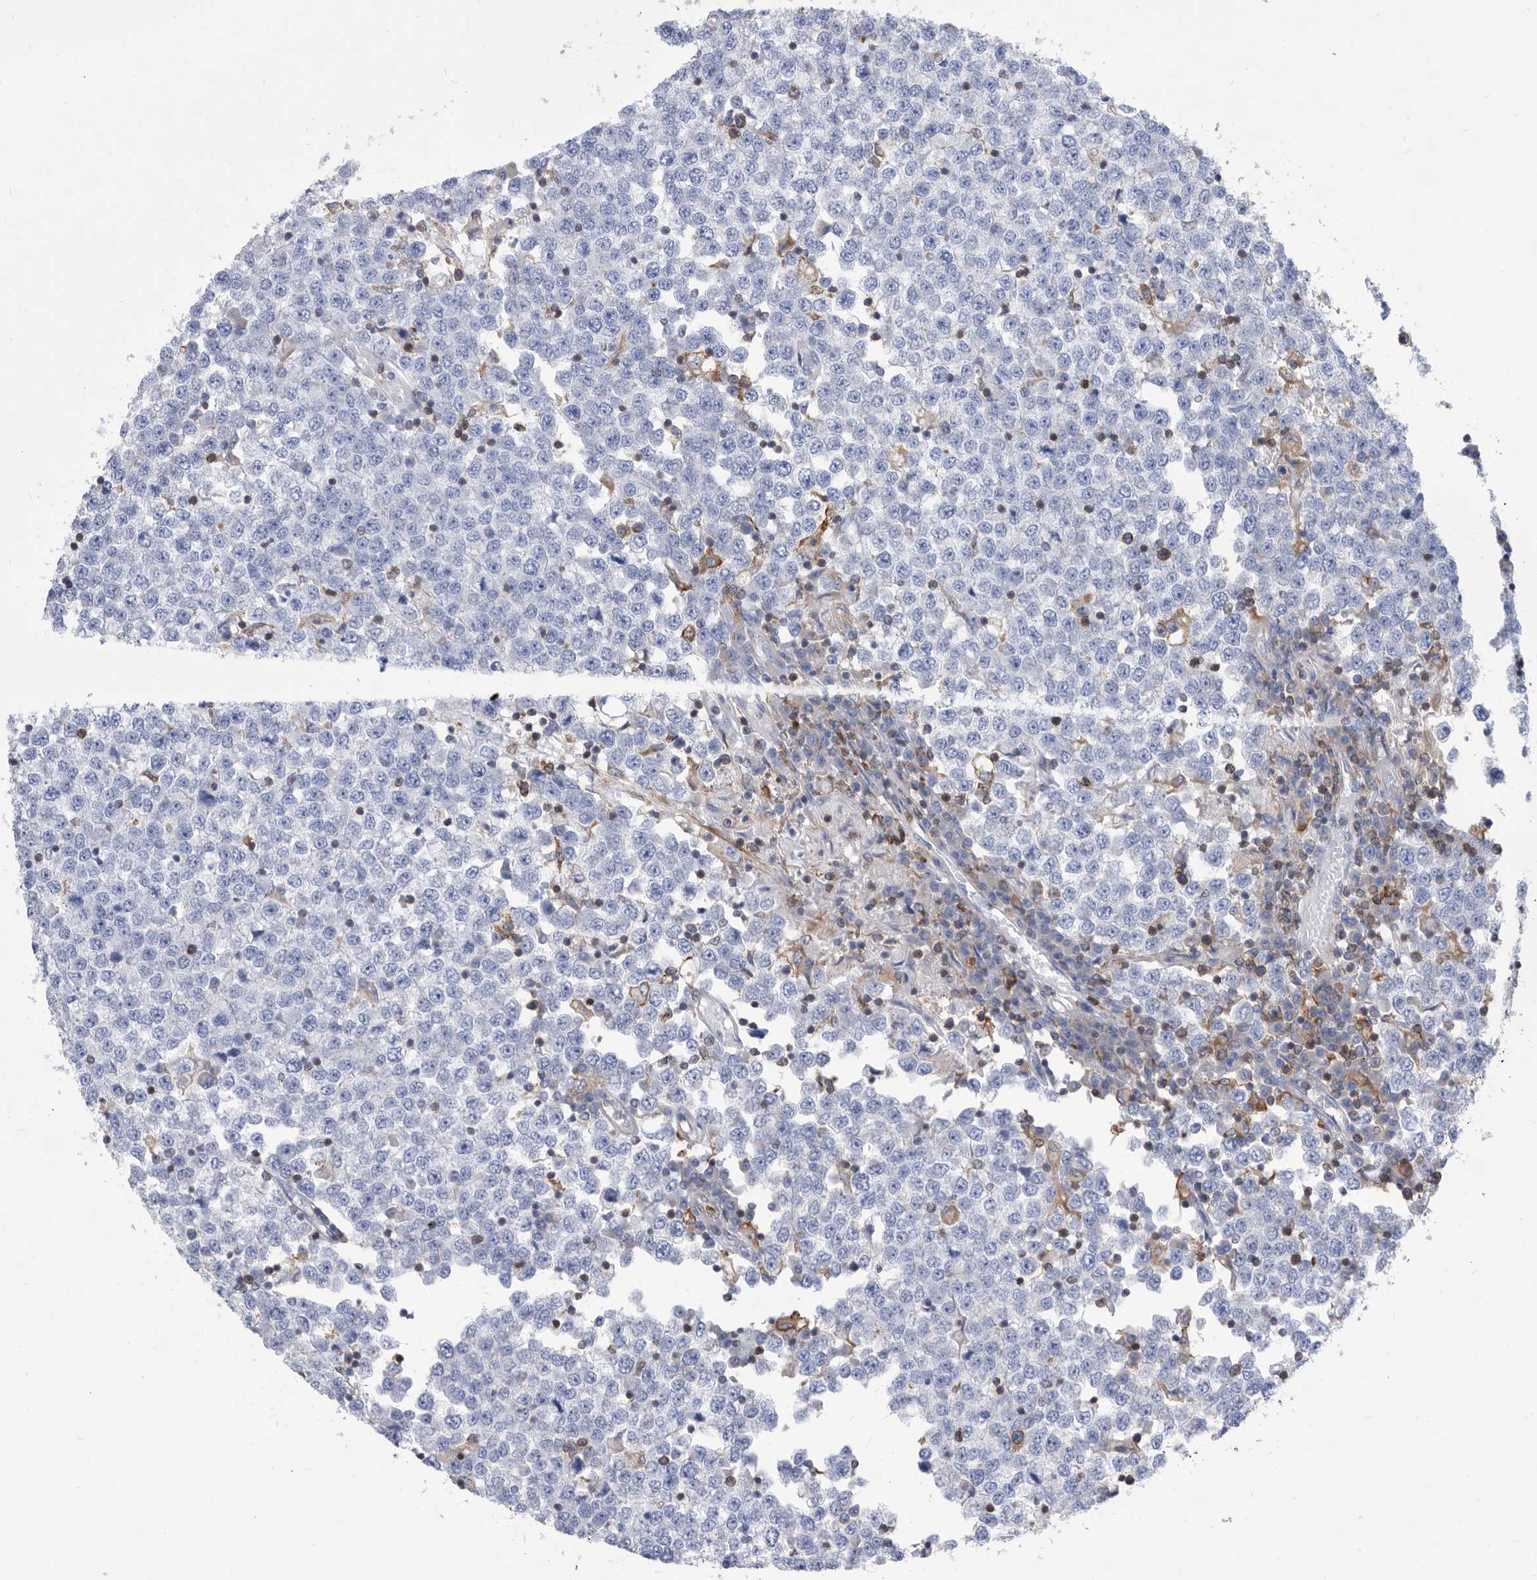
{"staining": {"intensity": "negative", "quantity": "none", "location": "none"}, "tissue": "testis cancer", "cell_type": "Tumor cells", "image_type": "cancer", "snomed": [{"axis": "morphology", "description": "Seminoma, NOS"}, {"axis": "topography", "description": "Testis"}], "caption": "Immunohistochemistry micrograph of neoplastic tissue: testis cancer (seminoma) stained with DAB (3,3'-diaminobenzidine) reveals no significant protein expression in tumor cells.", "gene": "SMG7", "patient": {"sex": "male", "age": 65}}